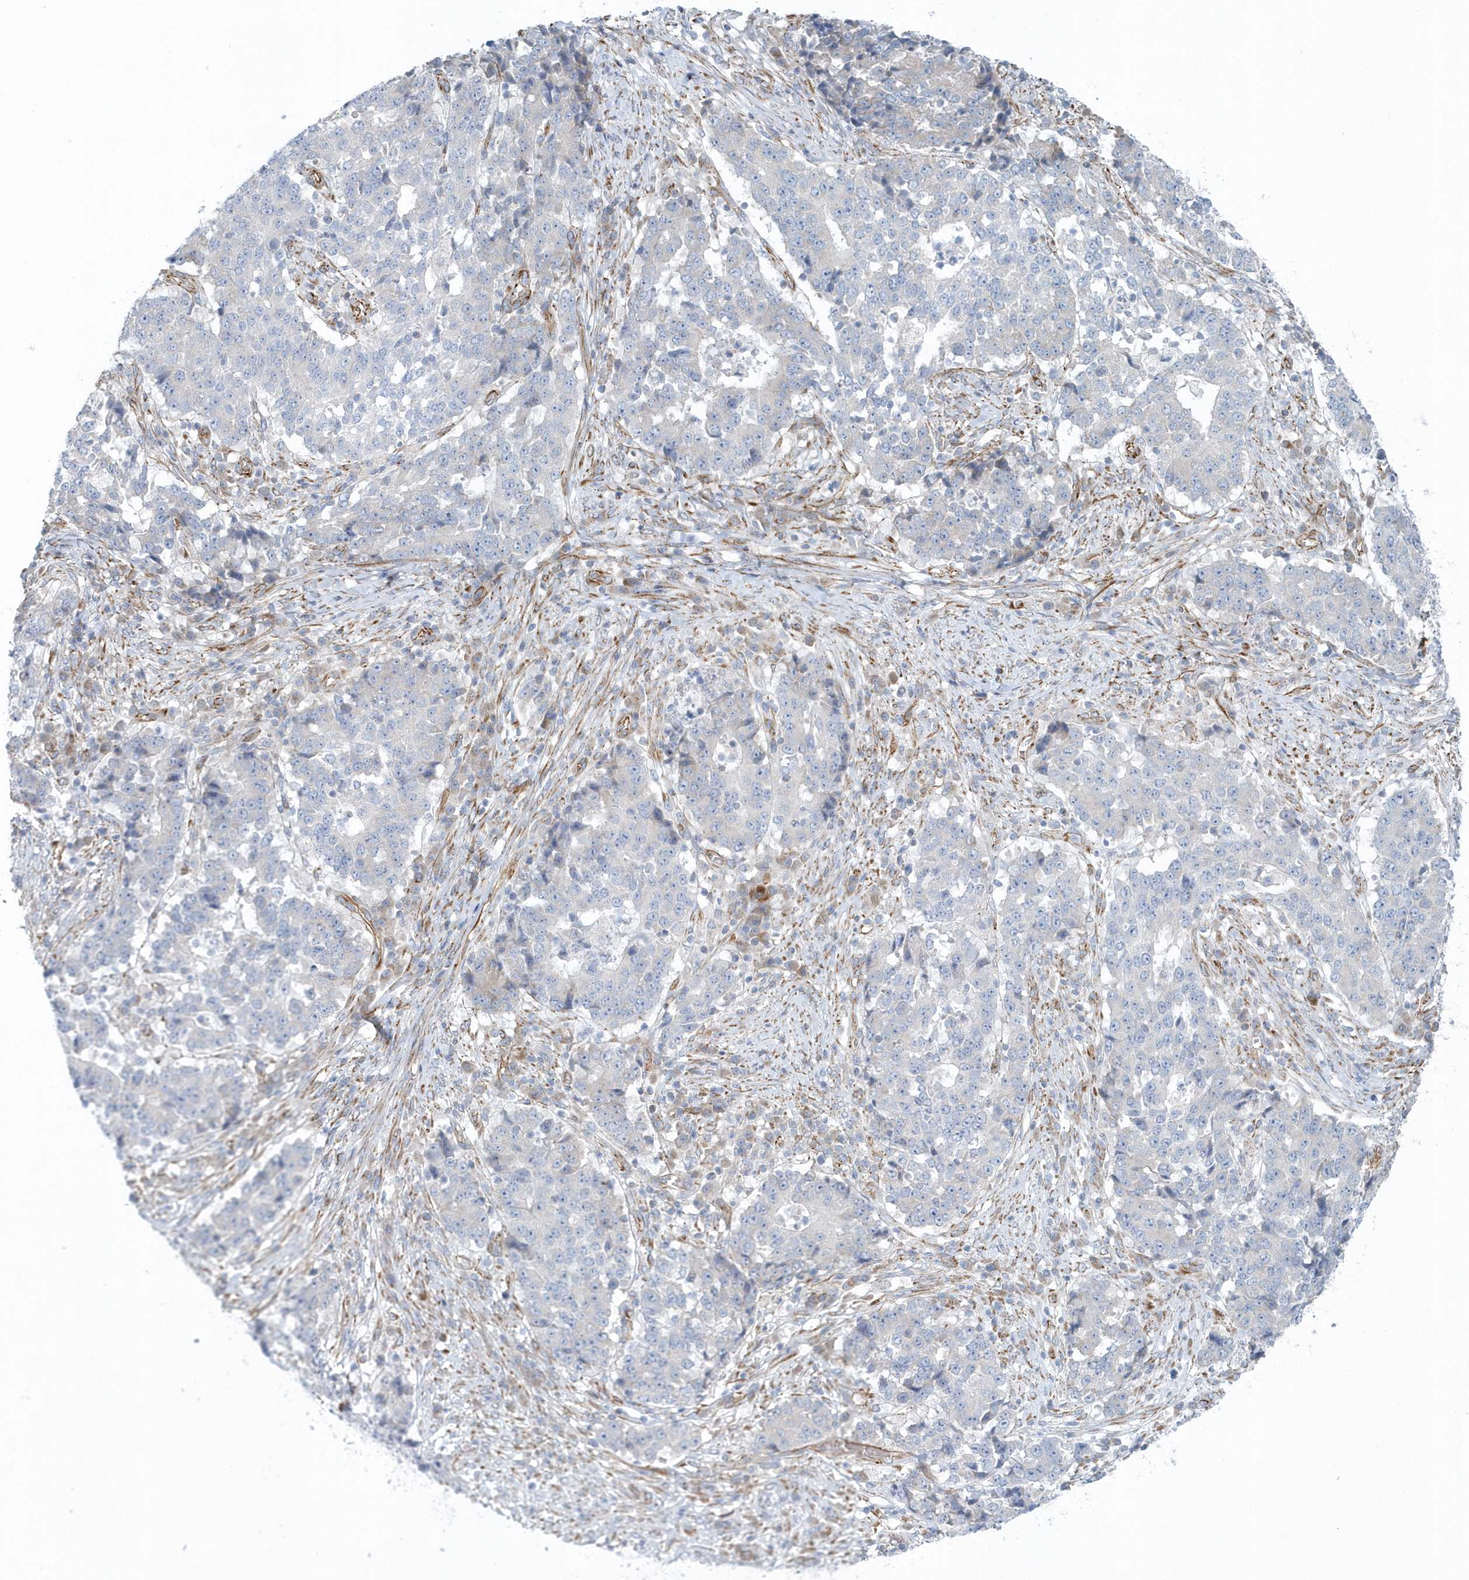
{"staining": {"intensity": "negative", "quantity": "none", "location": "none"}, "tissue": "stomach cancer", "cell_type": "Tumor cells", "image_type": "cancer", "snomed": [{"axis": "morphology", "description": "Adenocarcinoma, NOS"}, {"axis": "topography", "description": "Stomach"}], "caption": "Immunohistochemistry (IHC) of stomach adenocarcinoma displays no positivity in tumor cells.", "gene": "GPR152", "patient": {"sex": "male", "age": 59}}